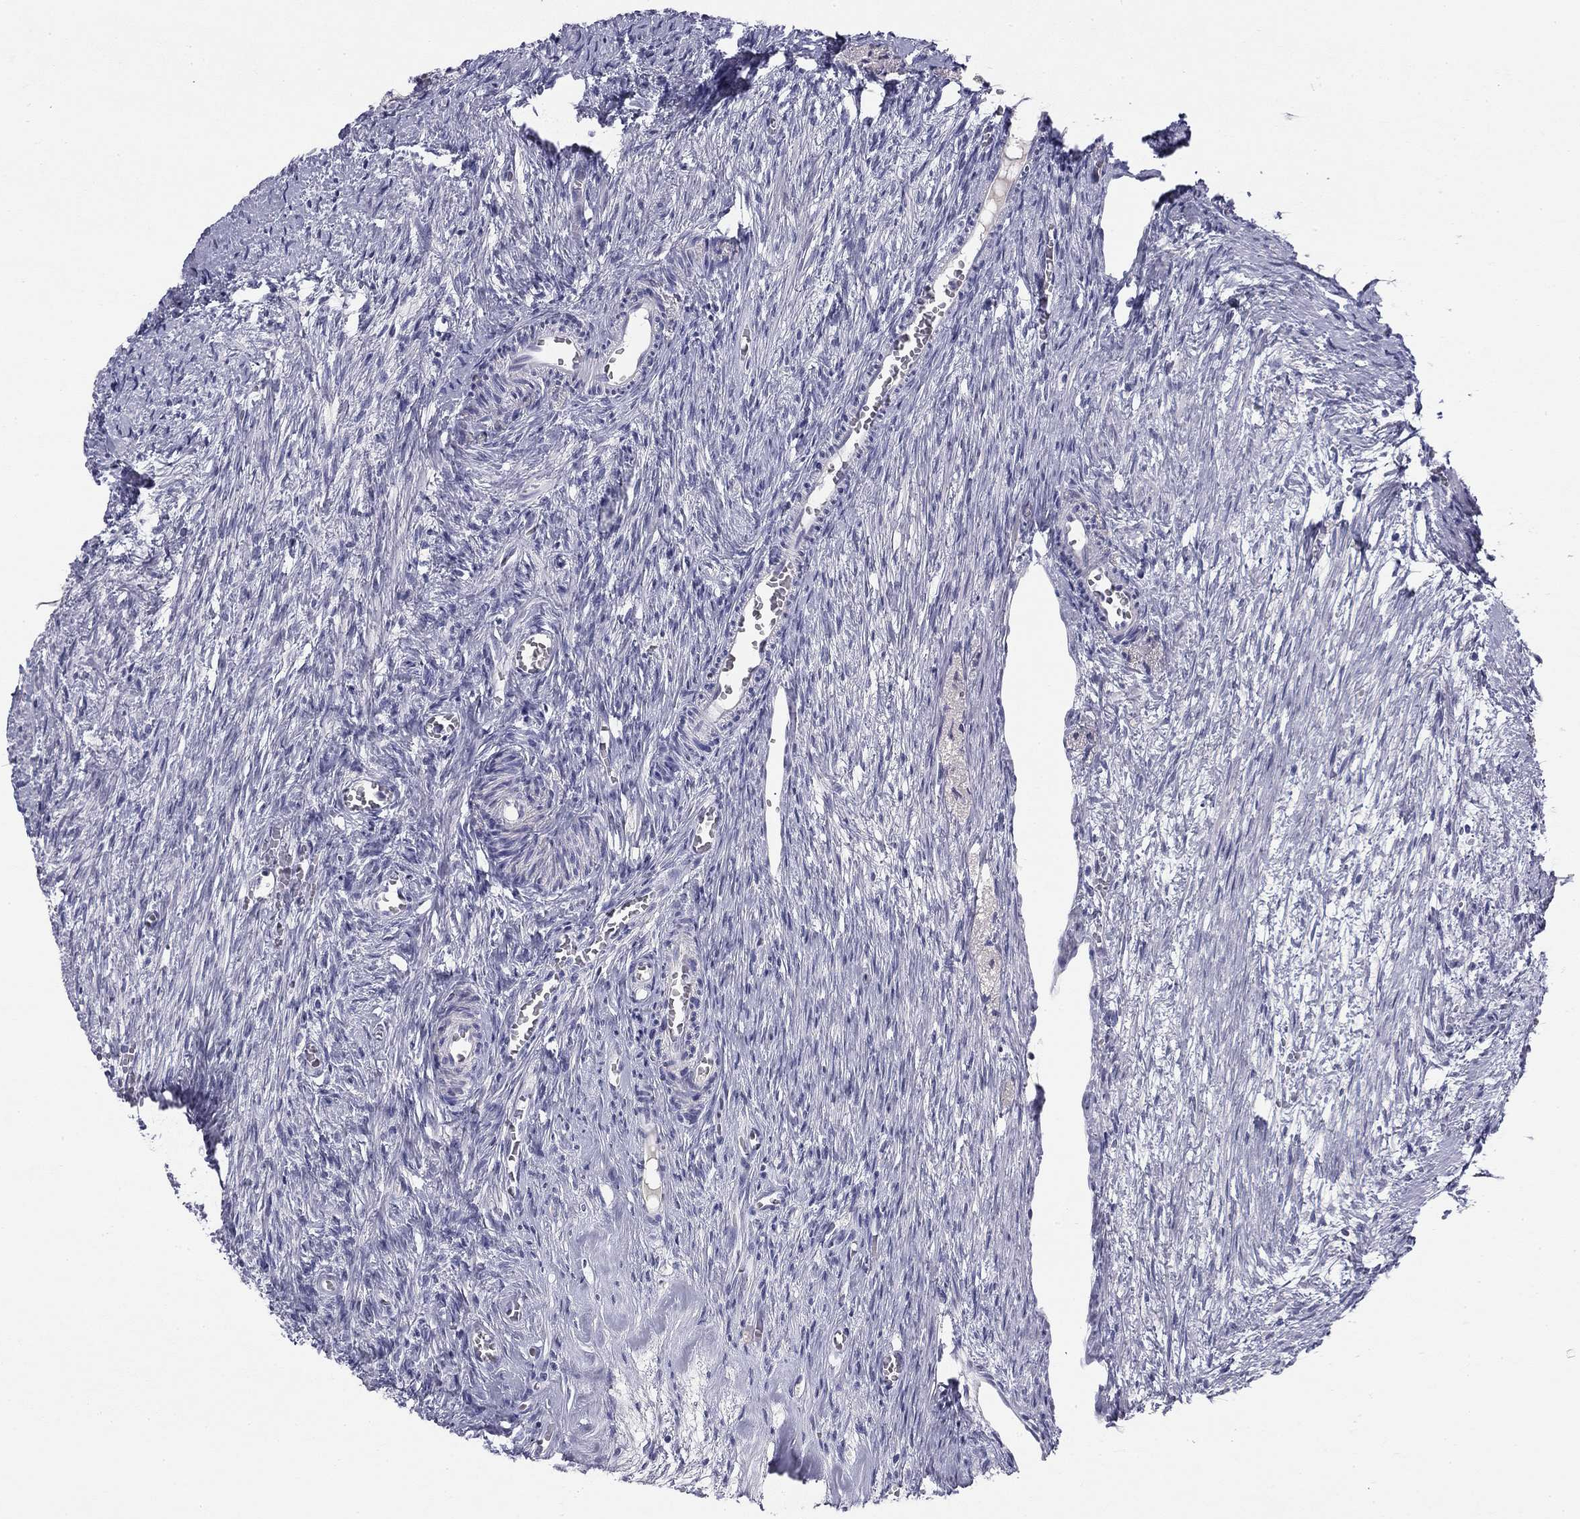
{"staining": {"intensity": "negative", "quantity": "none", "location": "none"}, "tissue": "ovary", "cell_type": "Ovarian stroma cells", "image_type": "normal", "snomed": [{"axis": "morphology", "description": "Normal tissue, NOS"}, {"axis": "topography", "description": "Ovary"}], "caption": "High magnification brightfield microscopy of benign ovary stained with DAB (3,3'-diaminobenzidine) (brown) and counterstained with hematoxylin (blue): ovarian stroma cells show no significant positivity.", "gene": "TFAP2B", "patient": {"sex": "female", "age": 39}}